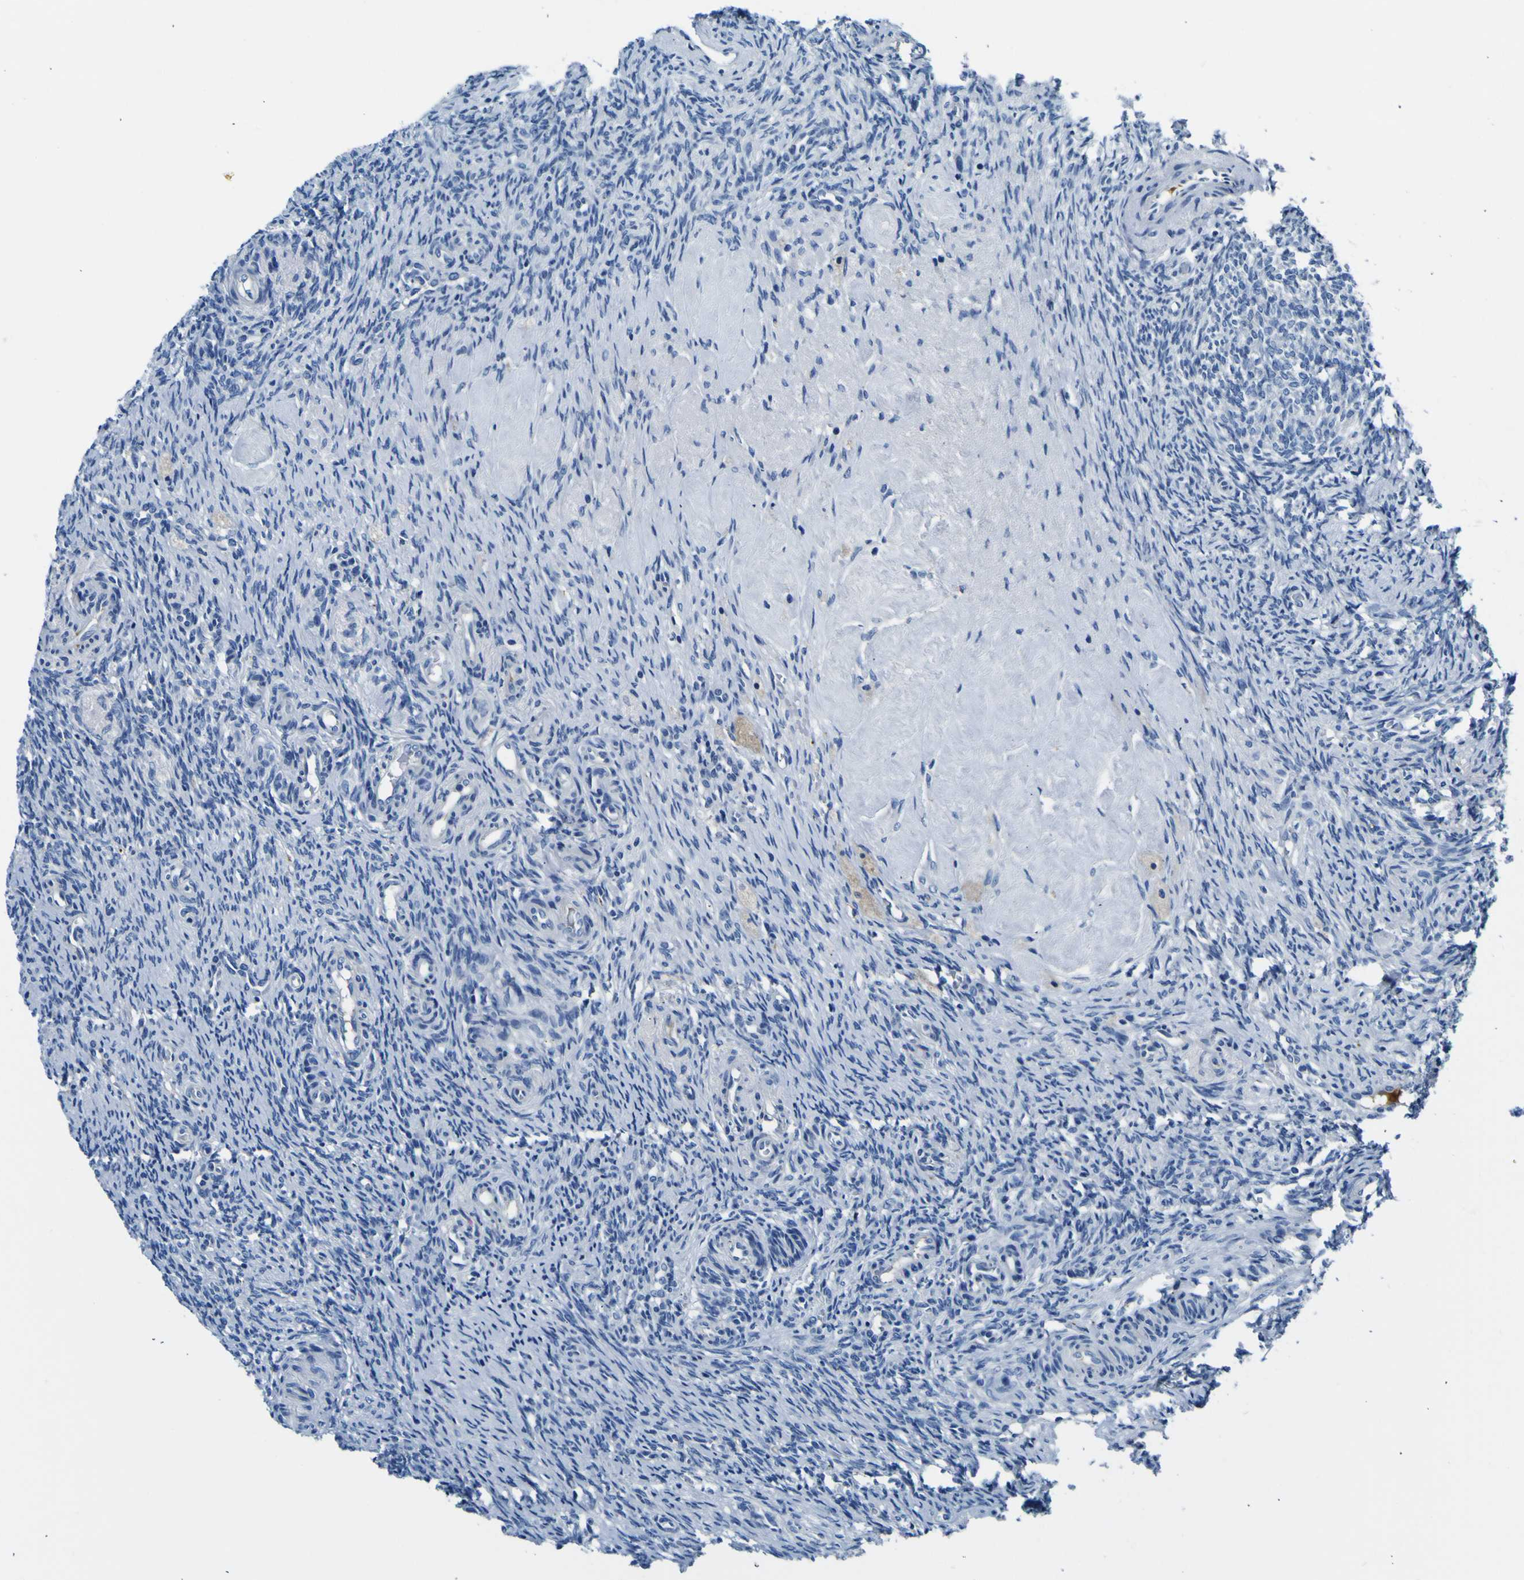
{"staining": {"intensity": "negative", "quantity": "none", "location": "none"}, "tissue": "ovary", "cell_type": "Ovarian stroma cells", "image_type": "normal", "snomed": [{"axis": "morphology", "description": "Normal tissue, NOS"}, {"axis": "topography", "description": "Ovary"}], "caption": "Immunohistochemistry (IHC) of unremarkable human ovary exhibits no staining in ovarian stroma cells. The staining was performed using DAB (3,3'-diaminobenzidine) to visualize the protein expression in brown, while the nuclei were stained in blue with hematoxylin (Magnification: 20x).", "gene": "ADGRA2", "patient": {"sex": "female", "age": 41}}